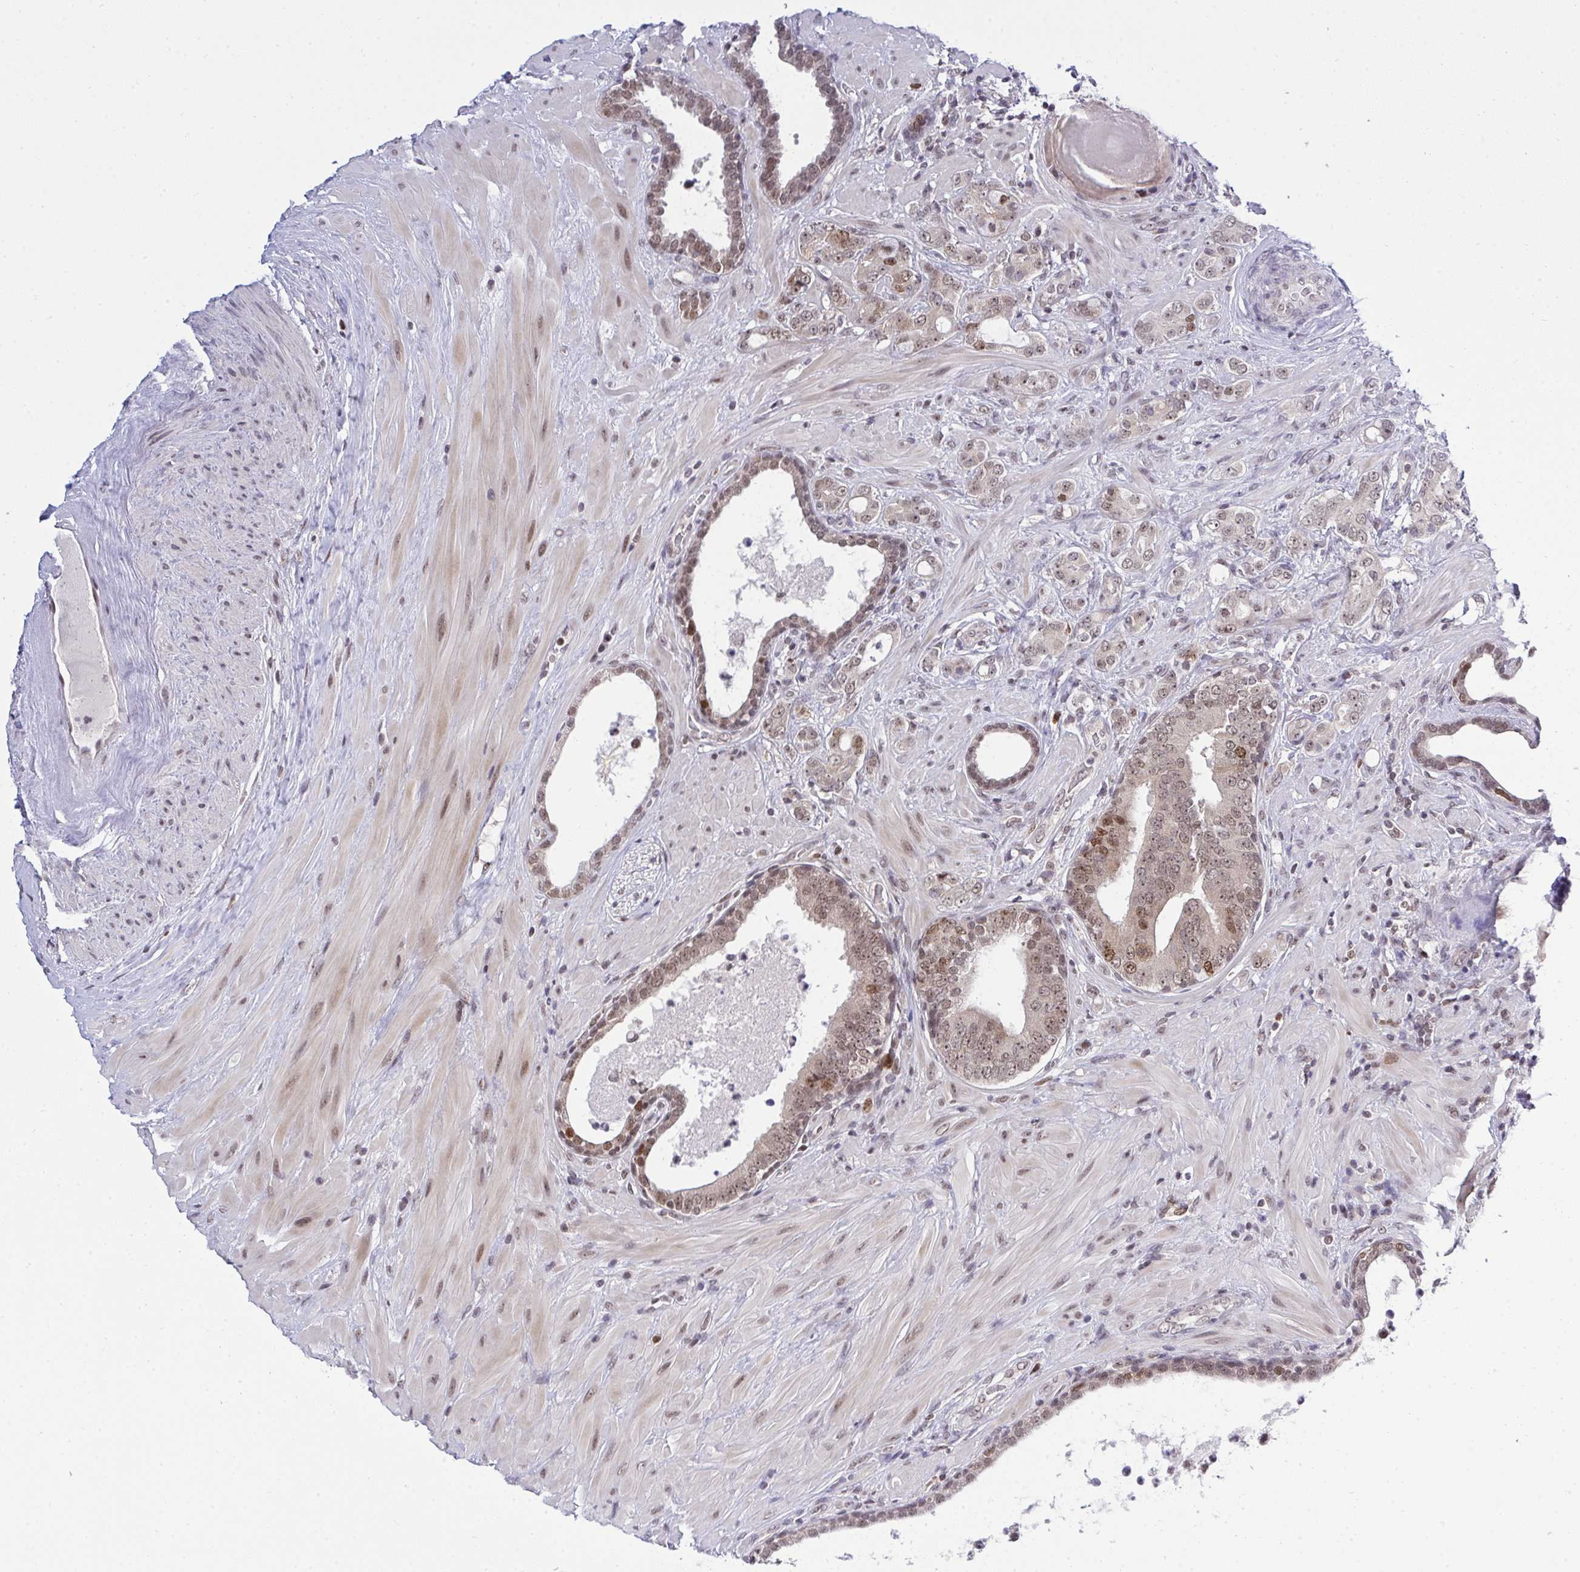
{"staining": {"intensity": "weak", "quantity": "25%-75%", "location": "nuclear"}, "tissue": "prostate cancer", "cell_type": "Tumor cells", "image_type": "cancer", "snomed": [{"axis": "morphology", "description": "Adenocarcinoma, High grade"}, {"axis": "topography", "description": "Prostate"}], "caption": "Human prostate cancer (high-grade adenocarcinoma) stained with a brown dye exhibits weak nuclear positive staining in about 25%-75% of tumor cells.", "gene": "RFC4", "patient": {"sex": "male", "age": 62}}